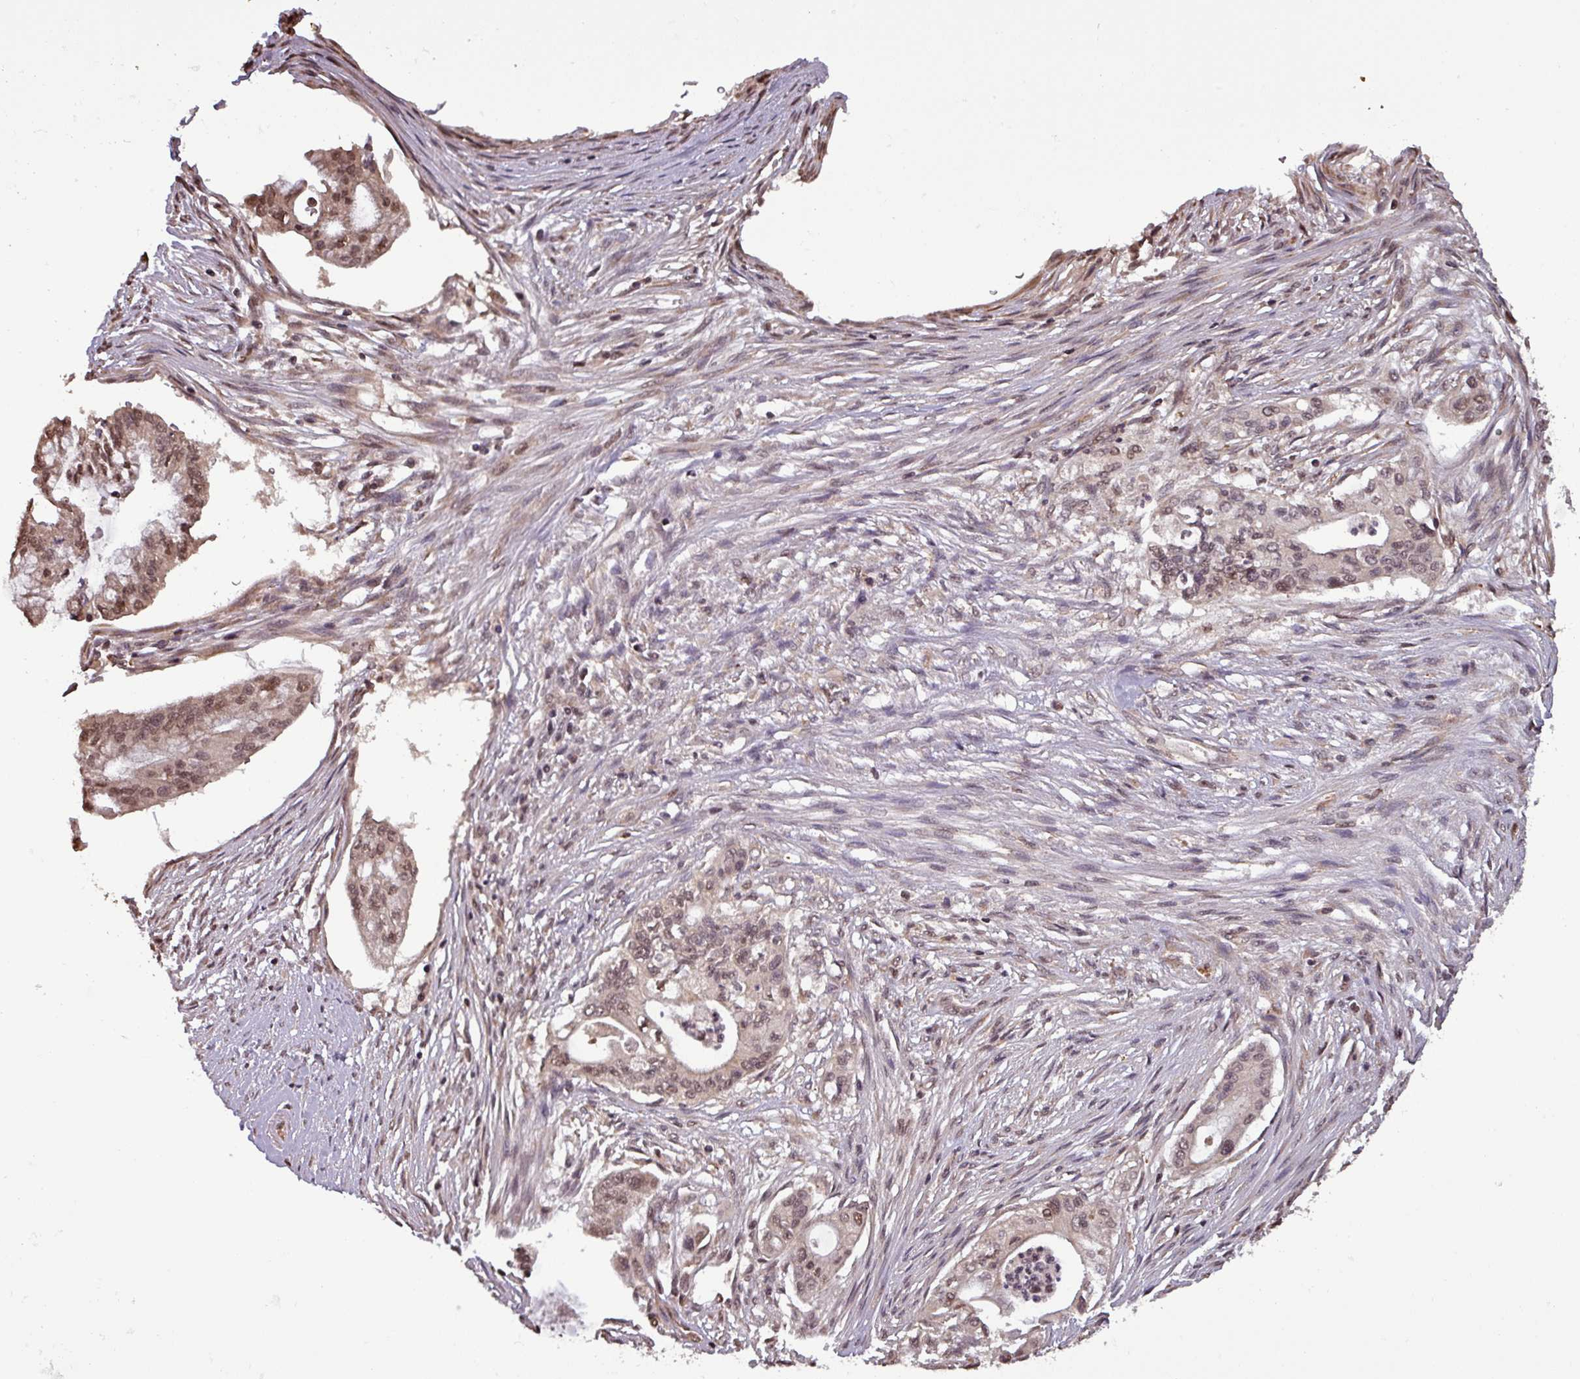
{"staining": {"intensity": "moderate", "quantity": "25%-75%", "location": "nuclear"}, "tissue": "pancreatic cancer", "cell_type": "Tumor cells", "image_type": "cancer", "snomed": [{"axis": "morphology", "description": "Adenocarcinoma, NOS"}, {"axis": "topography", "description": "Pancreas"}], "caption": "The immunohistochemical stain shows moderate nuclear positivity in tumor cells of pancreatic cancer tissue.", "gene": "NOB1", "patient": {"sex": "male", "age": 46}}